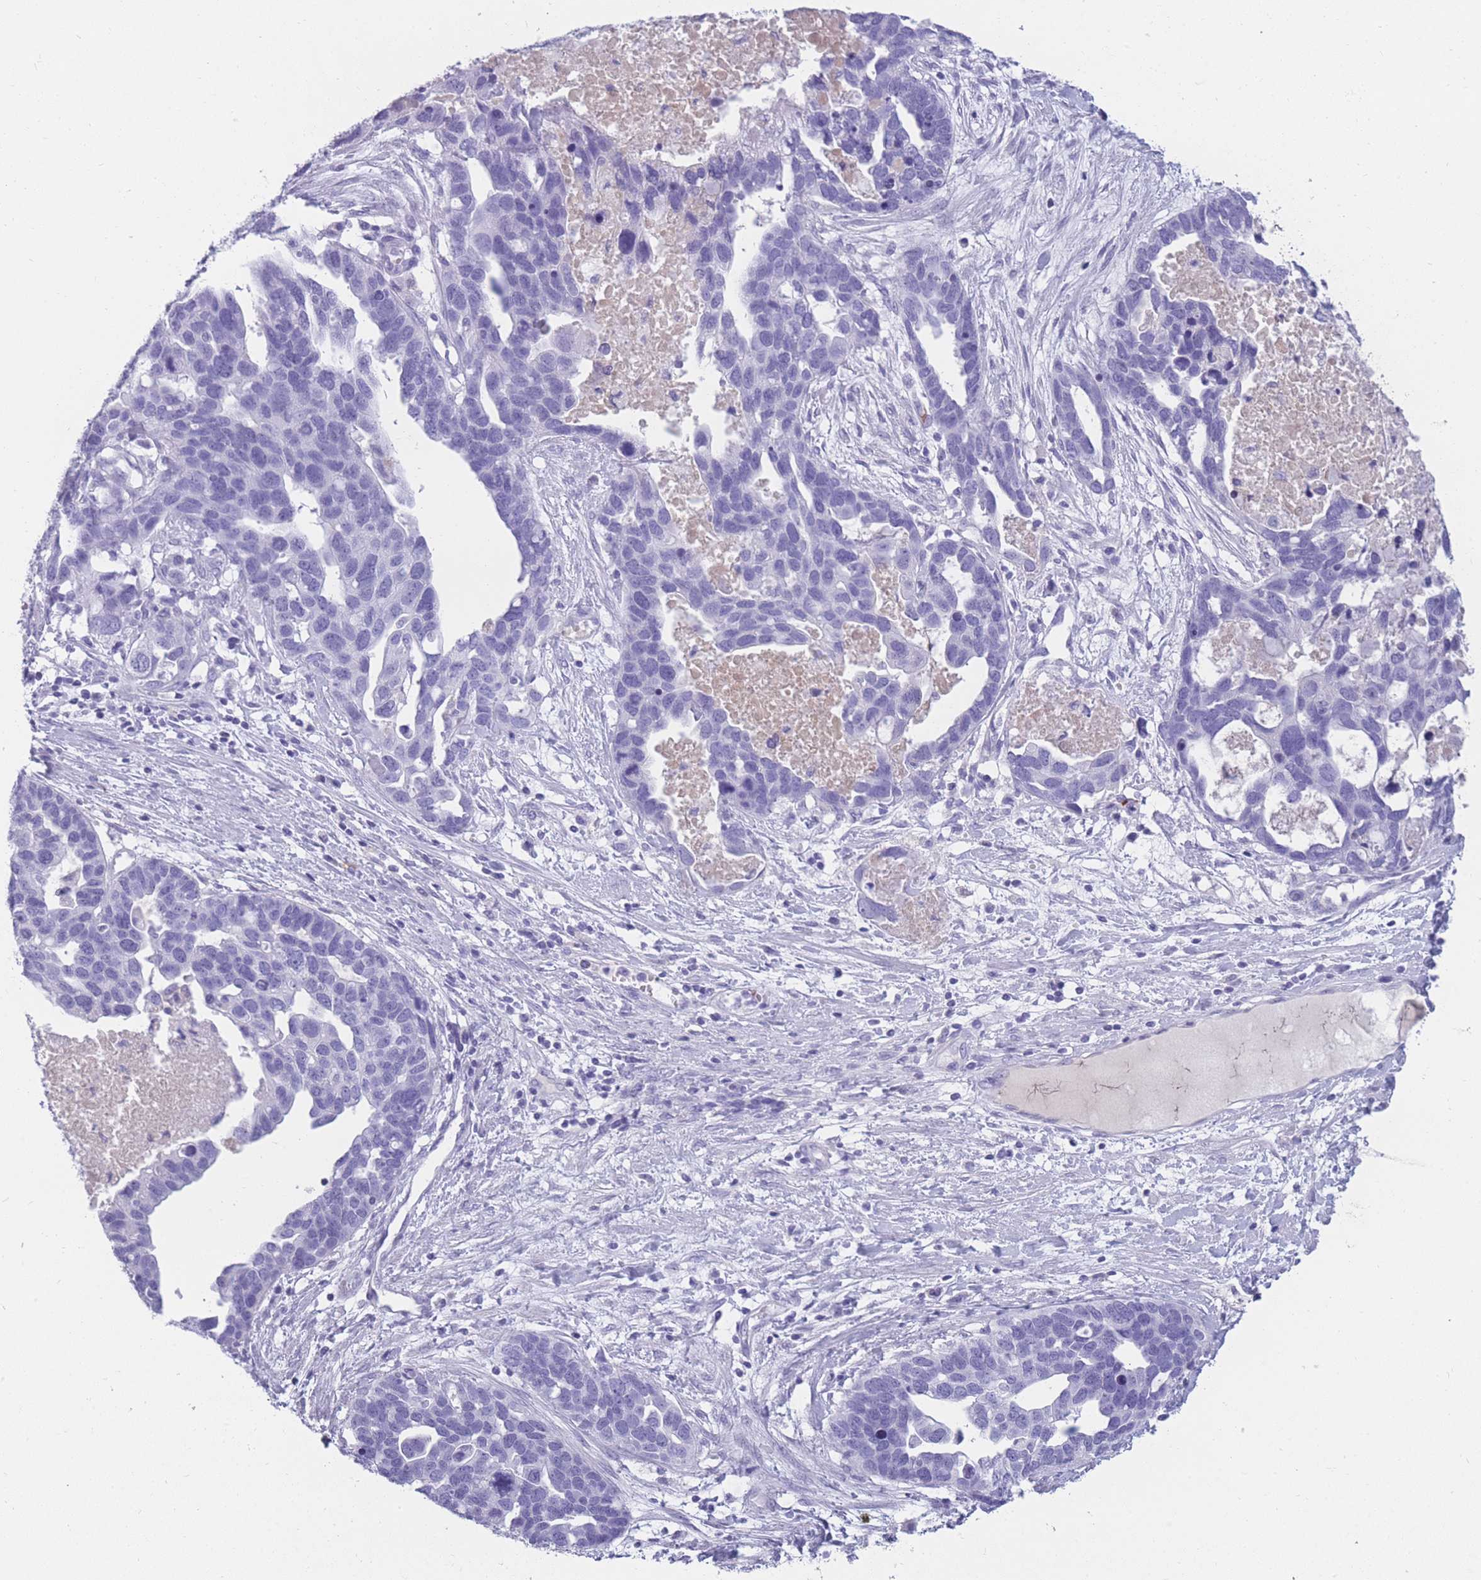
{"staining": {"intensity": "negative", "quantity": "none", "location": "none"}, "tissue": "ovarian cancer", "cell_type": "Tumor cells", "image_type": "cancer", "snomed": [{"axis": "morphology", "description": "Cystadenocarcinoma, serous, NOS"}, {"axis": "topography", "description": "Ovary"}], "caption": "Immunohistochemistry histopathology image of human ovarian serous cystadenocarcinoma stained for a protein (brown), which shows no expression in tumor cells. Brightfield microscopy of immunohistochemistry stained with DAB (3,3'-diaminobenzidine) (brown) and hematoxylin (blue), captured at high magnification.", "gene": "TNFSF11", "patient": {"sex": "female", "age": 54}}